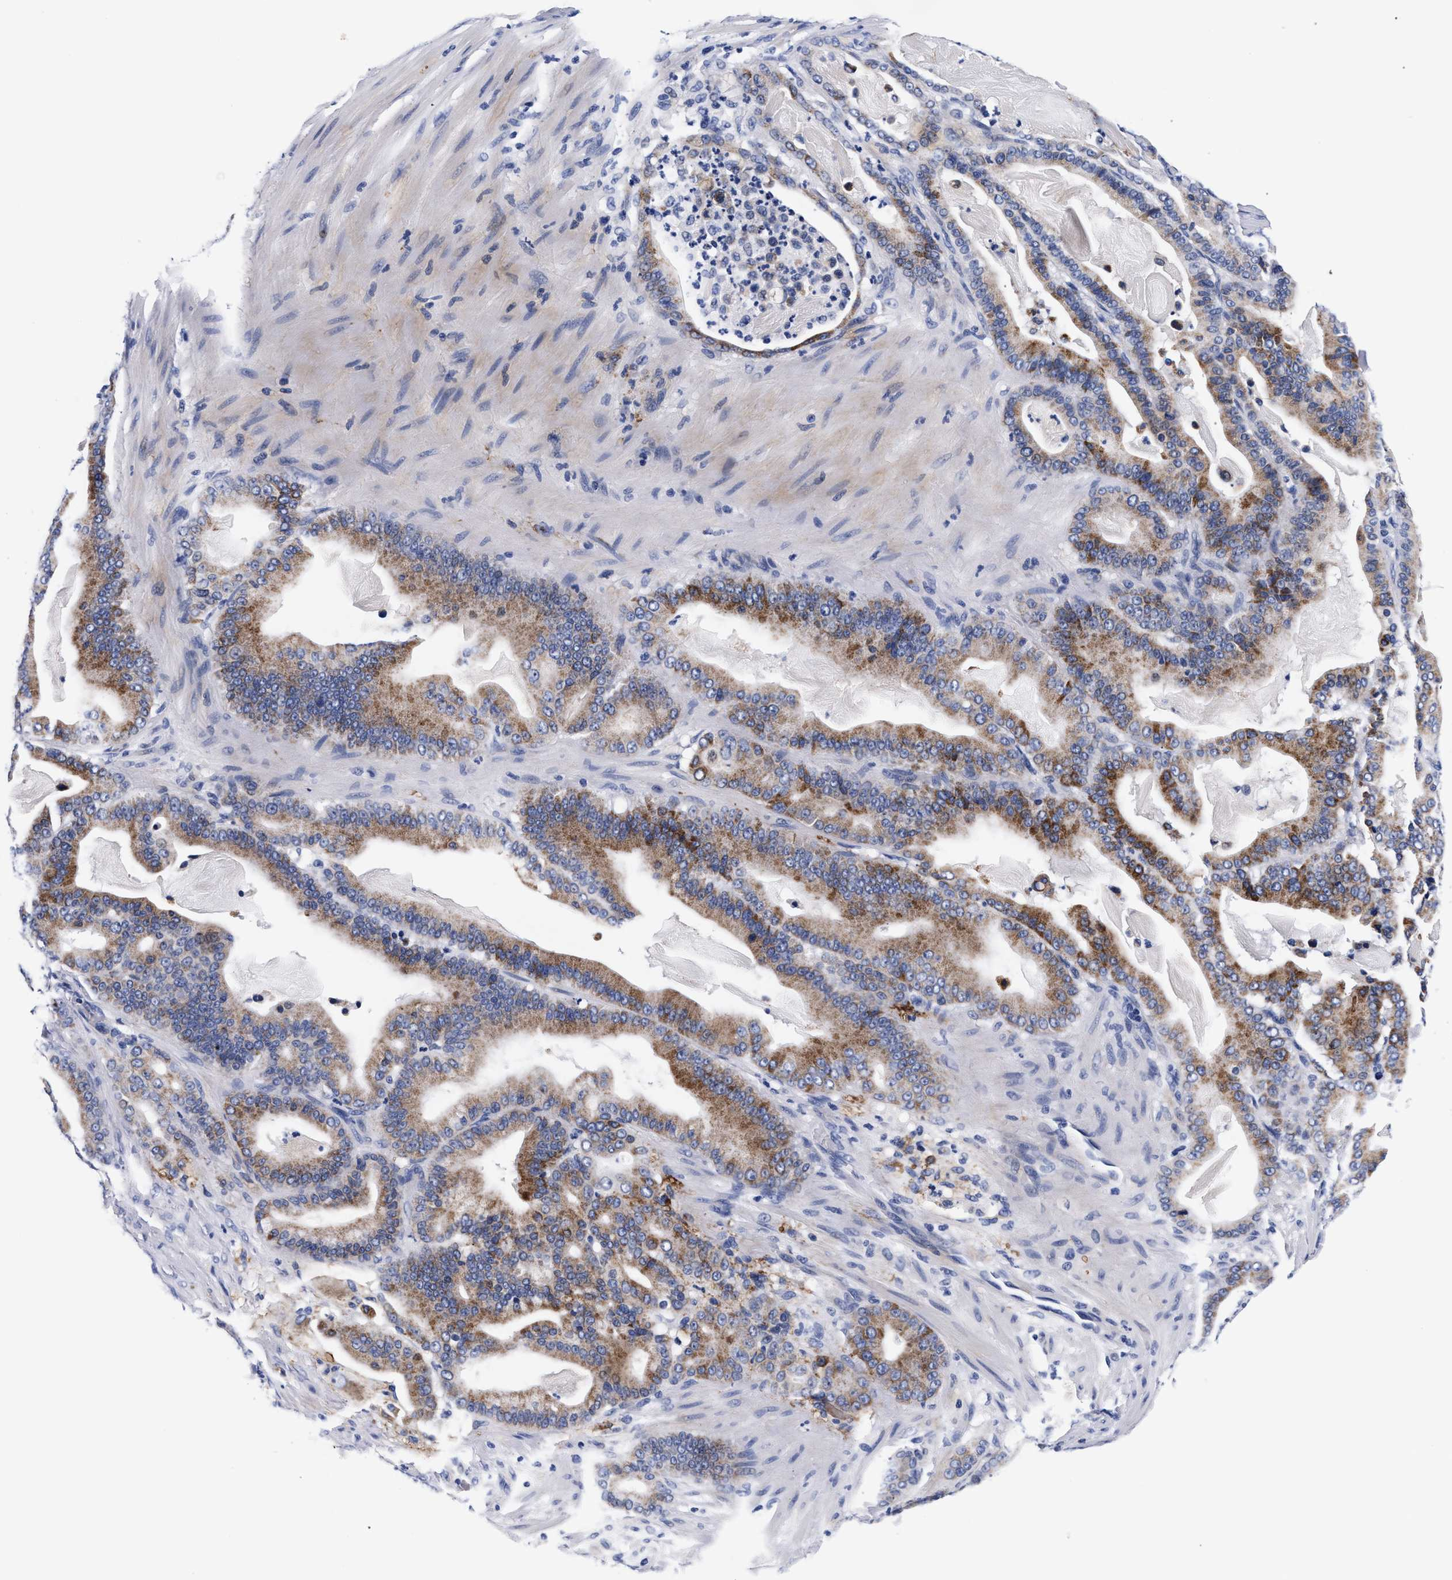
{"staining": {"intensity": "strong", "quantity": ">75%", "location": "cytoplasmic/membranous"}, "tissue": "pancreatic cancer", "cell_type": "Tumor cells", "image_type": "cancer", "snomed": [{"axis": "morphology", "description": "Adenocarcinoma, NOS"}, {"axis": "topography", "description": "Pancreas"}], "caption": "Human pancreatic cancer stained for a protein (brown) reveals strong cytoplasmic/membranous positive staining in approximately >75% of tumor cells.", "gene": "RAB3B", "patient": {"sex": "male", "age": 63}}